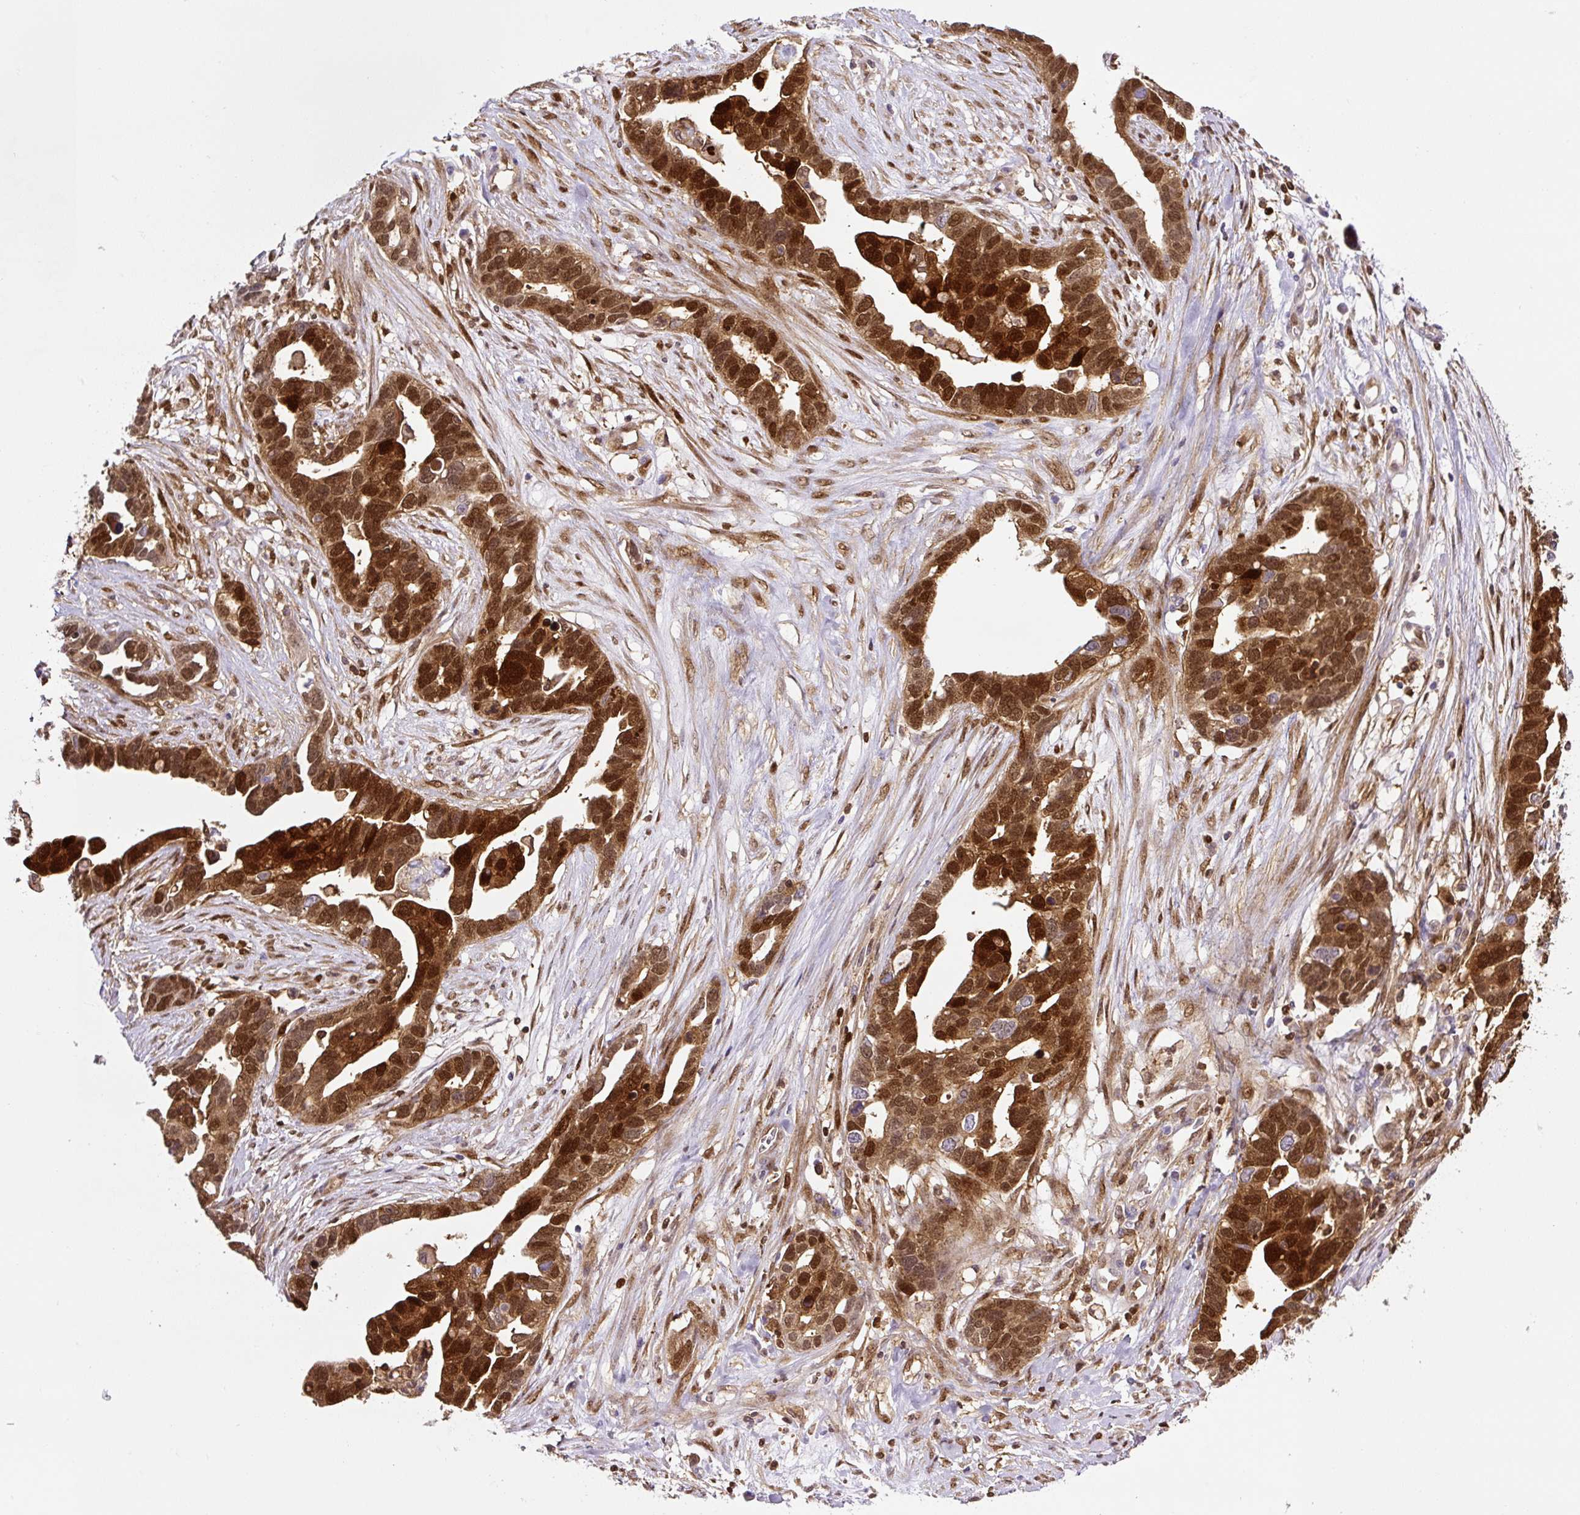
{"staining": {"intensity": "moderate", "quantity": ">75%", "location": "cytoplasmic/membranous,nuclear"}, "tissue": "ovarian cancer", "cell_type": "Tumor cells", "image_type": "cancer", "snomed": [{"axis": "morphology", "description": "Cystadenocarcinoma, serous, NOS"}, {"axis": "topography", "description": "Ovary"}], "caption": "Moderate cytoplasmic/membranous and nuclear expression for a protein is appreciated in about >75% of tumor cells of ovarian serous cystadenocarcinoma using IHC.", "gene": "ANXA1", "patient": {"sex": "female", "age": 54}}